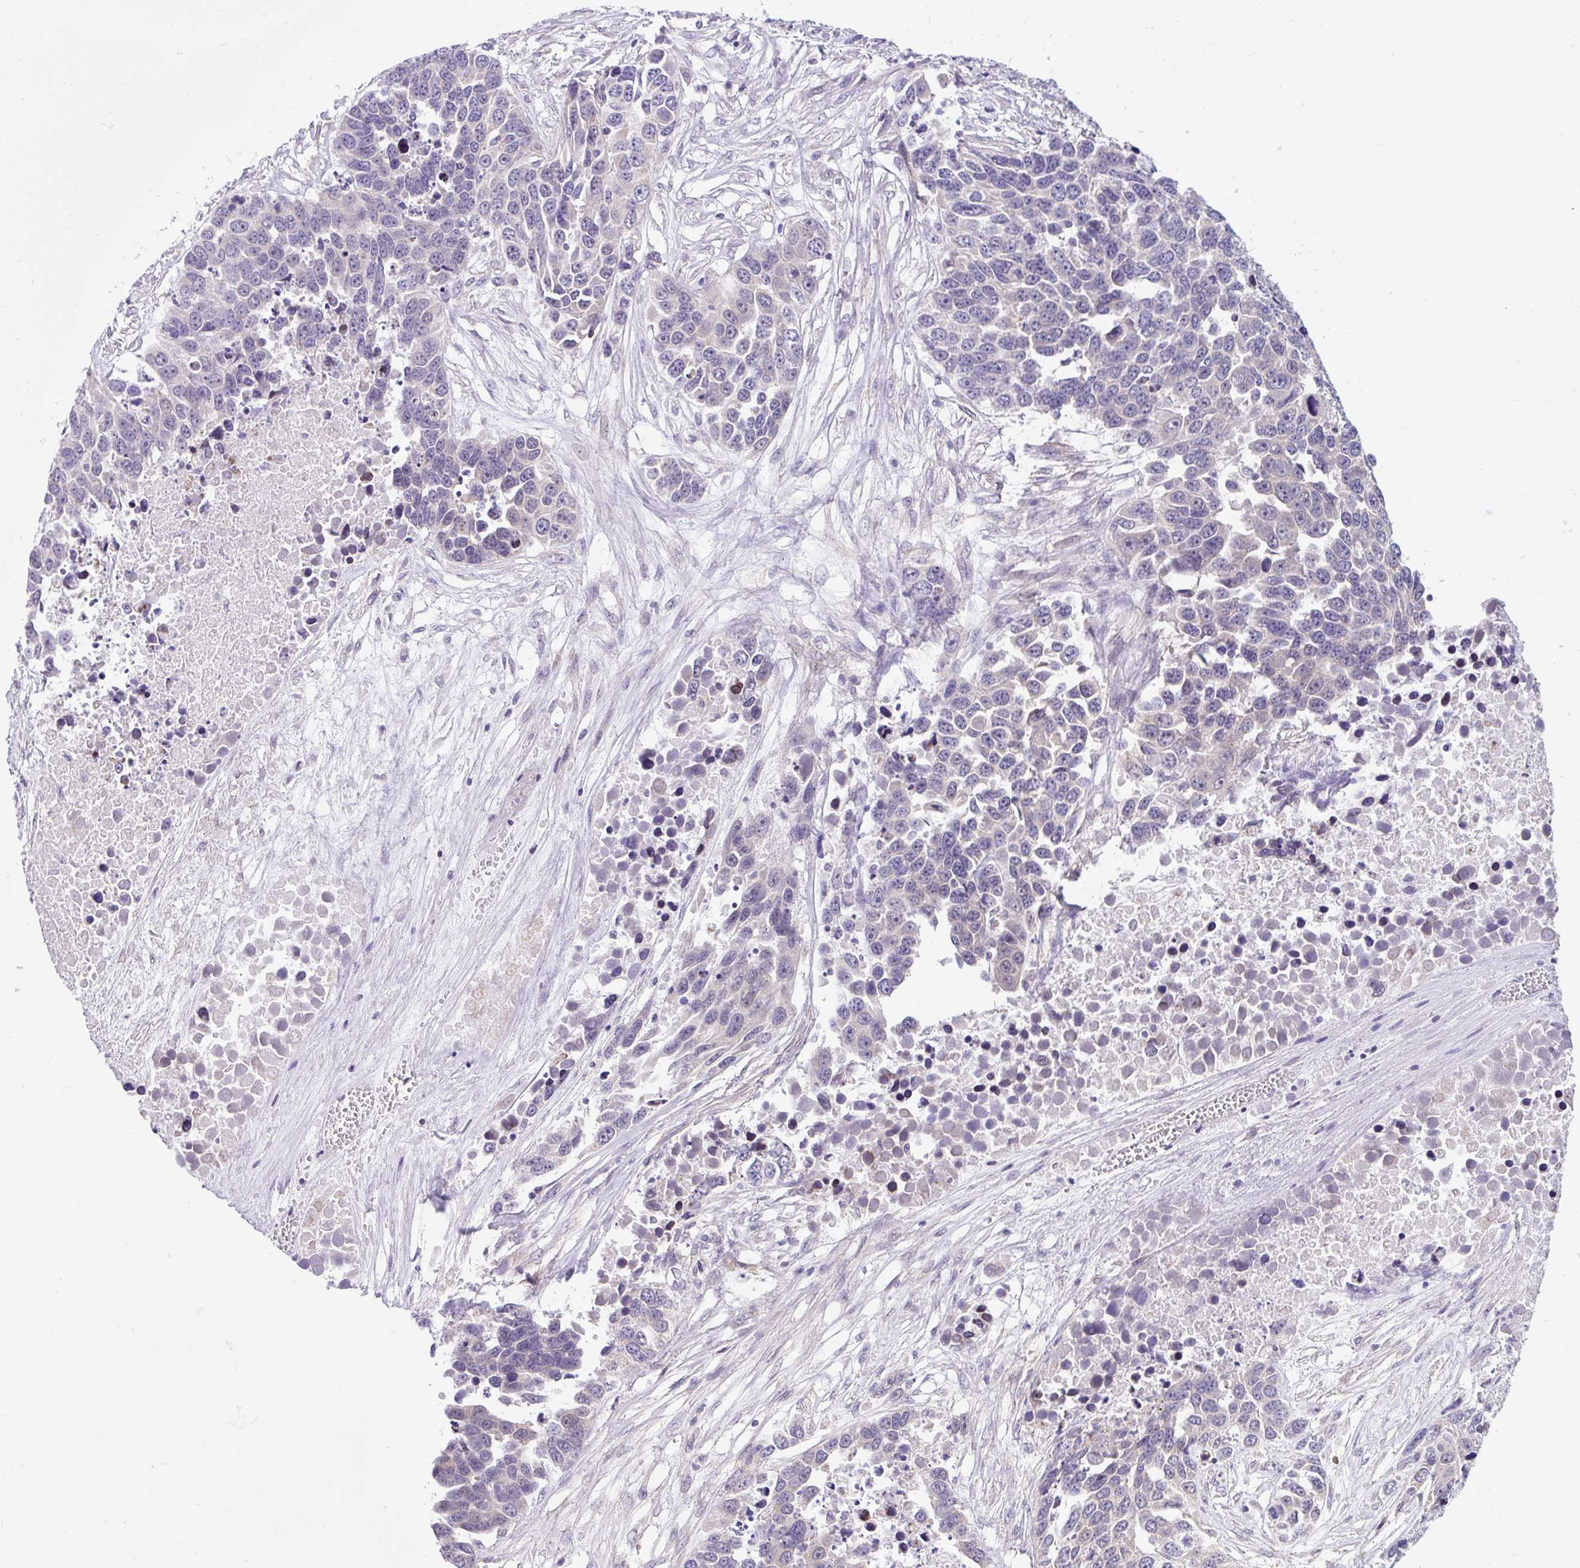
{"staining": {"intensity": "negative", "quantity": "none", "location": "none"}, "tissue": "ovarian cancer", "cell_type": "Tumor cells", "image_type": "cancer", "snomed": [{"axis": "morphology", "description": "Cystadenocarcinoma, serous, NOS"}, {"axis": "topography", "description": "Ovary"}], "caption": "Tumor cells are negative for protein expression in human serous cystadenocarcinoma (ovarian).", "gene": "NT5C1B", "patient": {"sex": "female", "age": 76}}